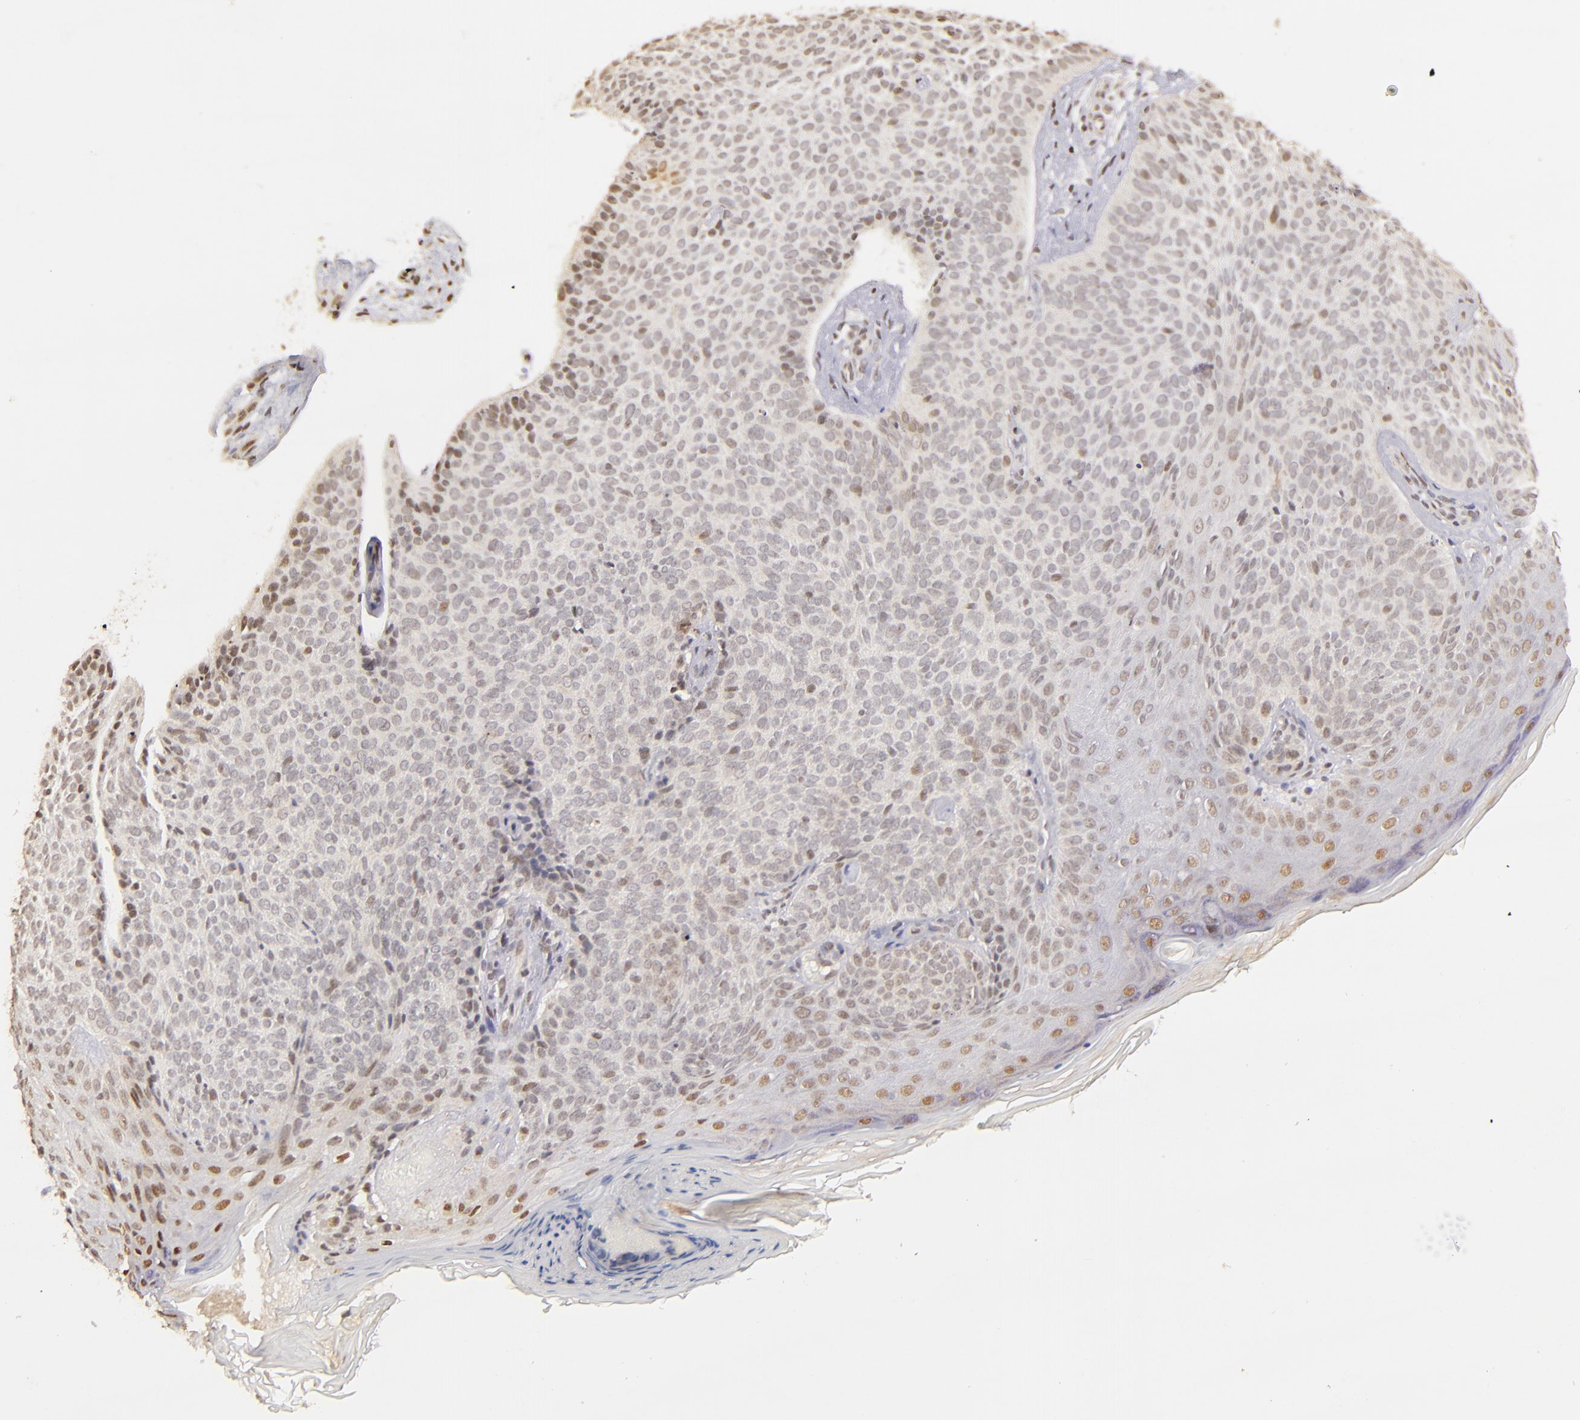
{"staining": {"intensity": "weak", "quantity": "<25%", "location": "nuclear"}, "tissue": "skin cancer", "cell_type": "Tumor cells", "image_type": "cancer", "snomed": [{"axis": "morphology", "description": "Basal cell carcinoma"}, {"axis": "topography", "description": "Skin"}], "caption": "Skin basal cell carcinoma was stained to show a protein in brown. There is no significant positivity in tumor cells.", "gene": "RARB", "patient": {"sex": "female", "age": 78}}